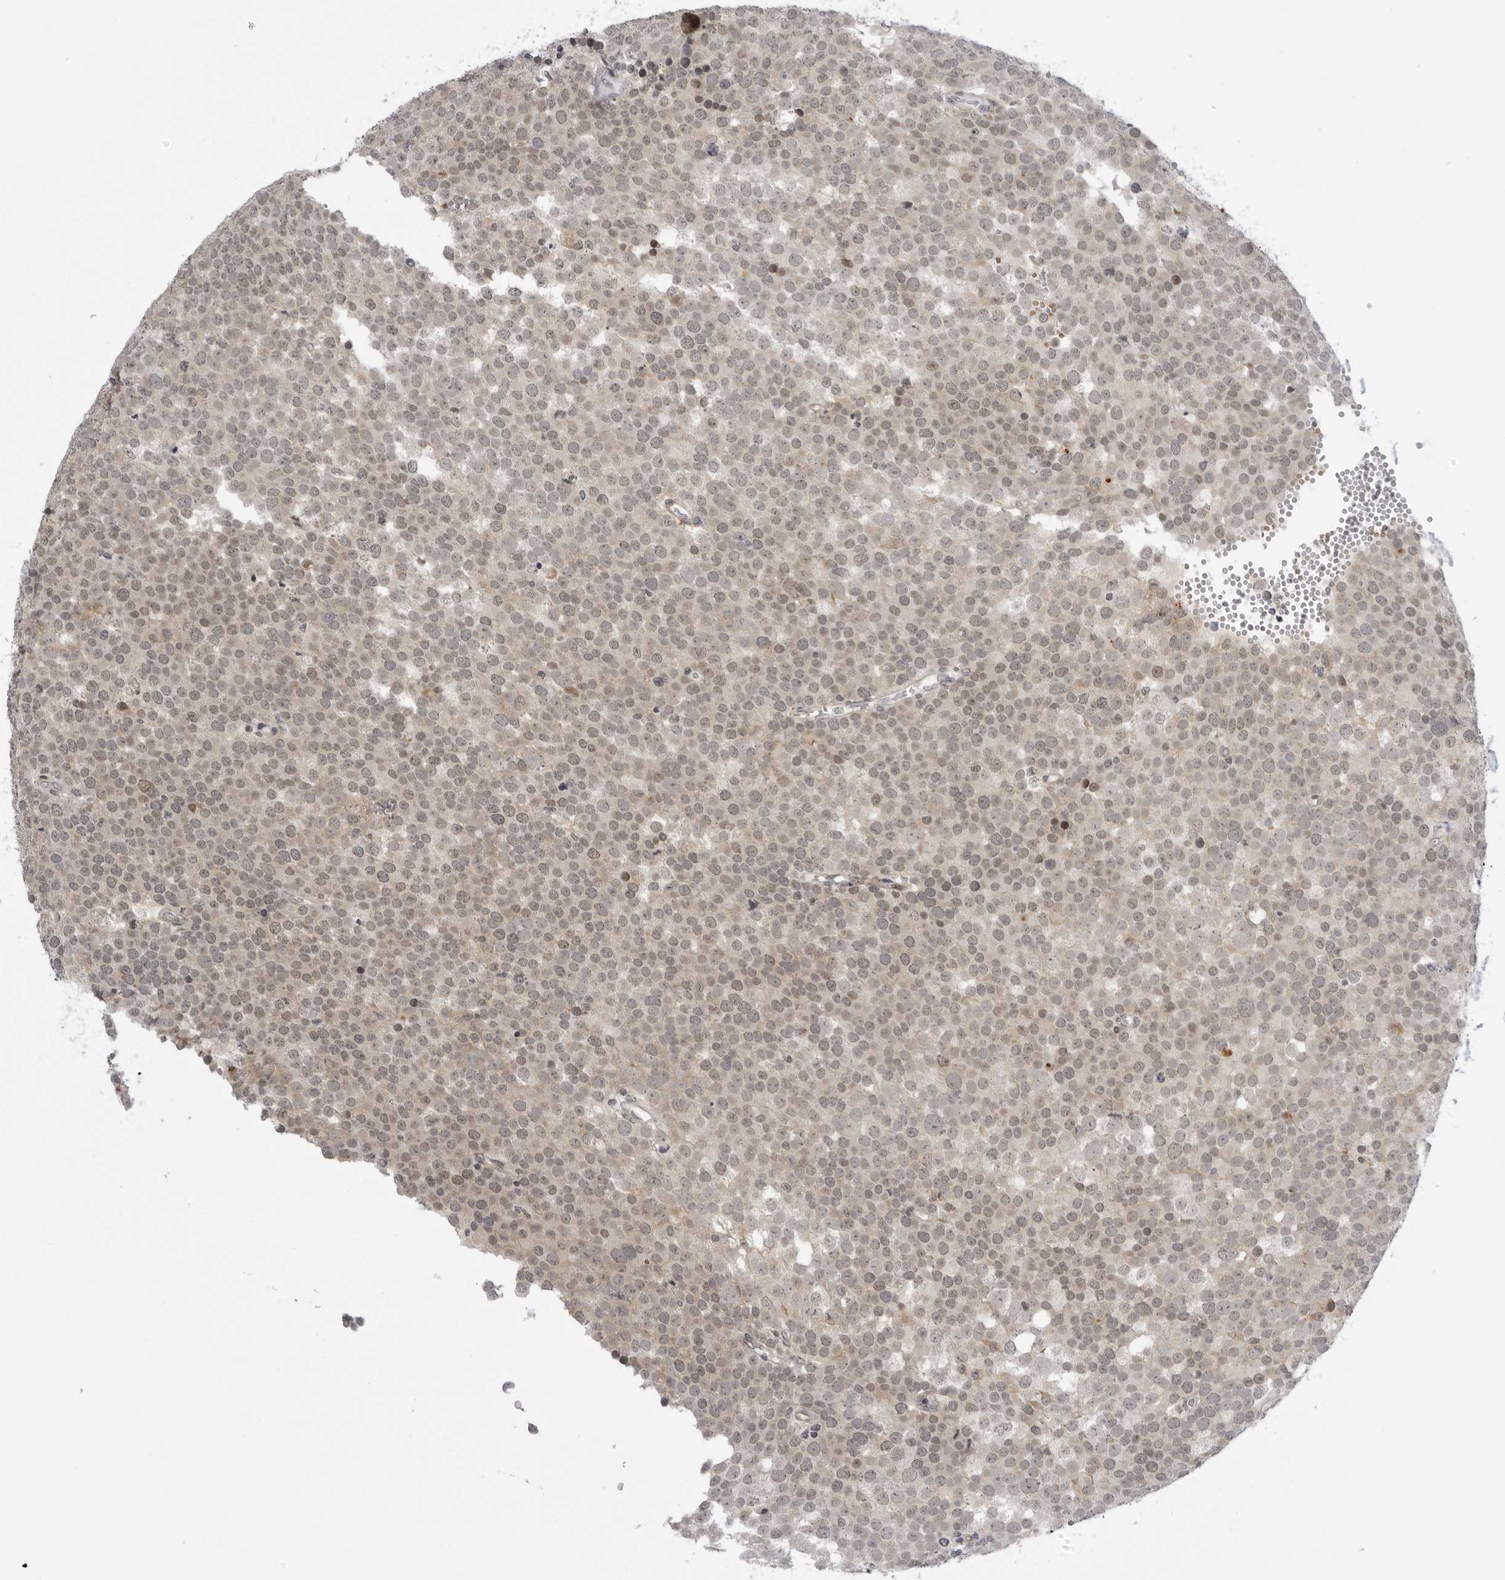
{"staining": {"intensity": "weak", "quantity": ">75%", "location": "nuclear"}, "tissue": "testis cancer", "cell_type": "Tumor cells", "image_type": "cancer", "snomed": [{"axis": "morphology", "description": "Seminoma, NOS"}, {"axis": "topography", "description": "Testis"}], "caption": "This micrograph demonstrates immunohistochemistry (IHC) staining of testis seminoma, with low weak nuclear expression in approximately >75% of tumor cells.", "gene": "ALPK2", "patient": {"sex": "male", "age": 71}}